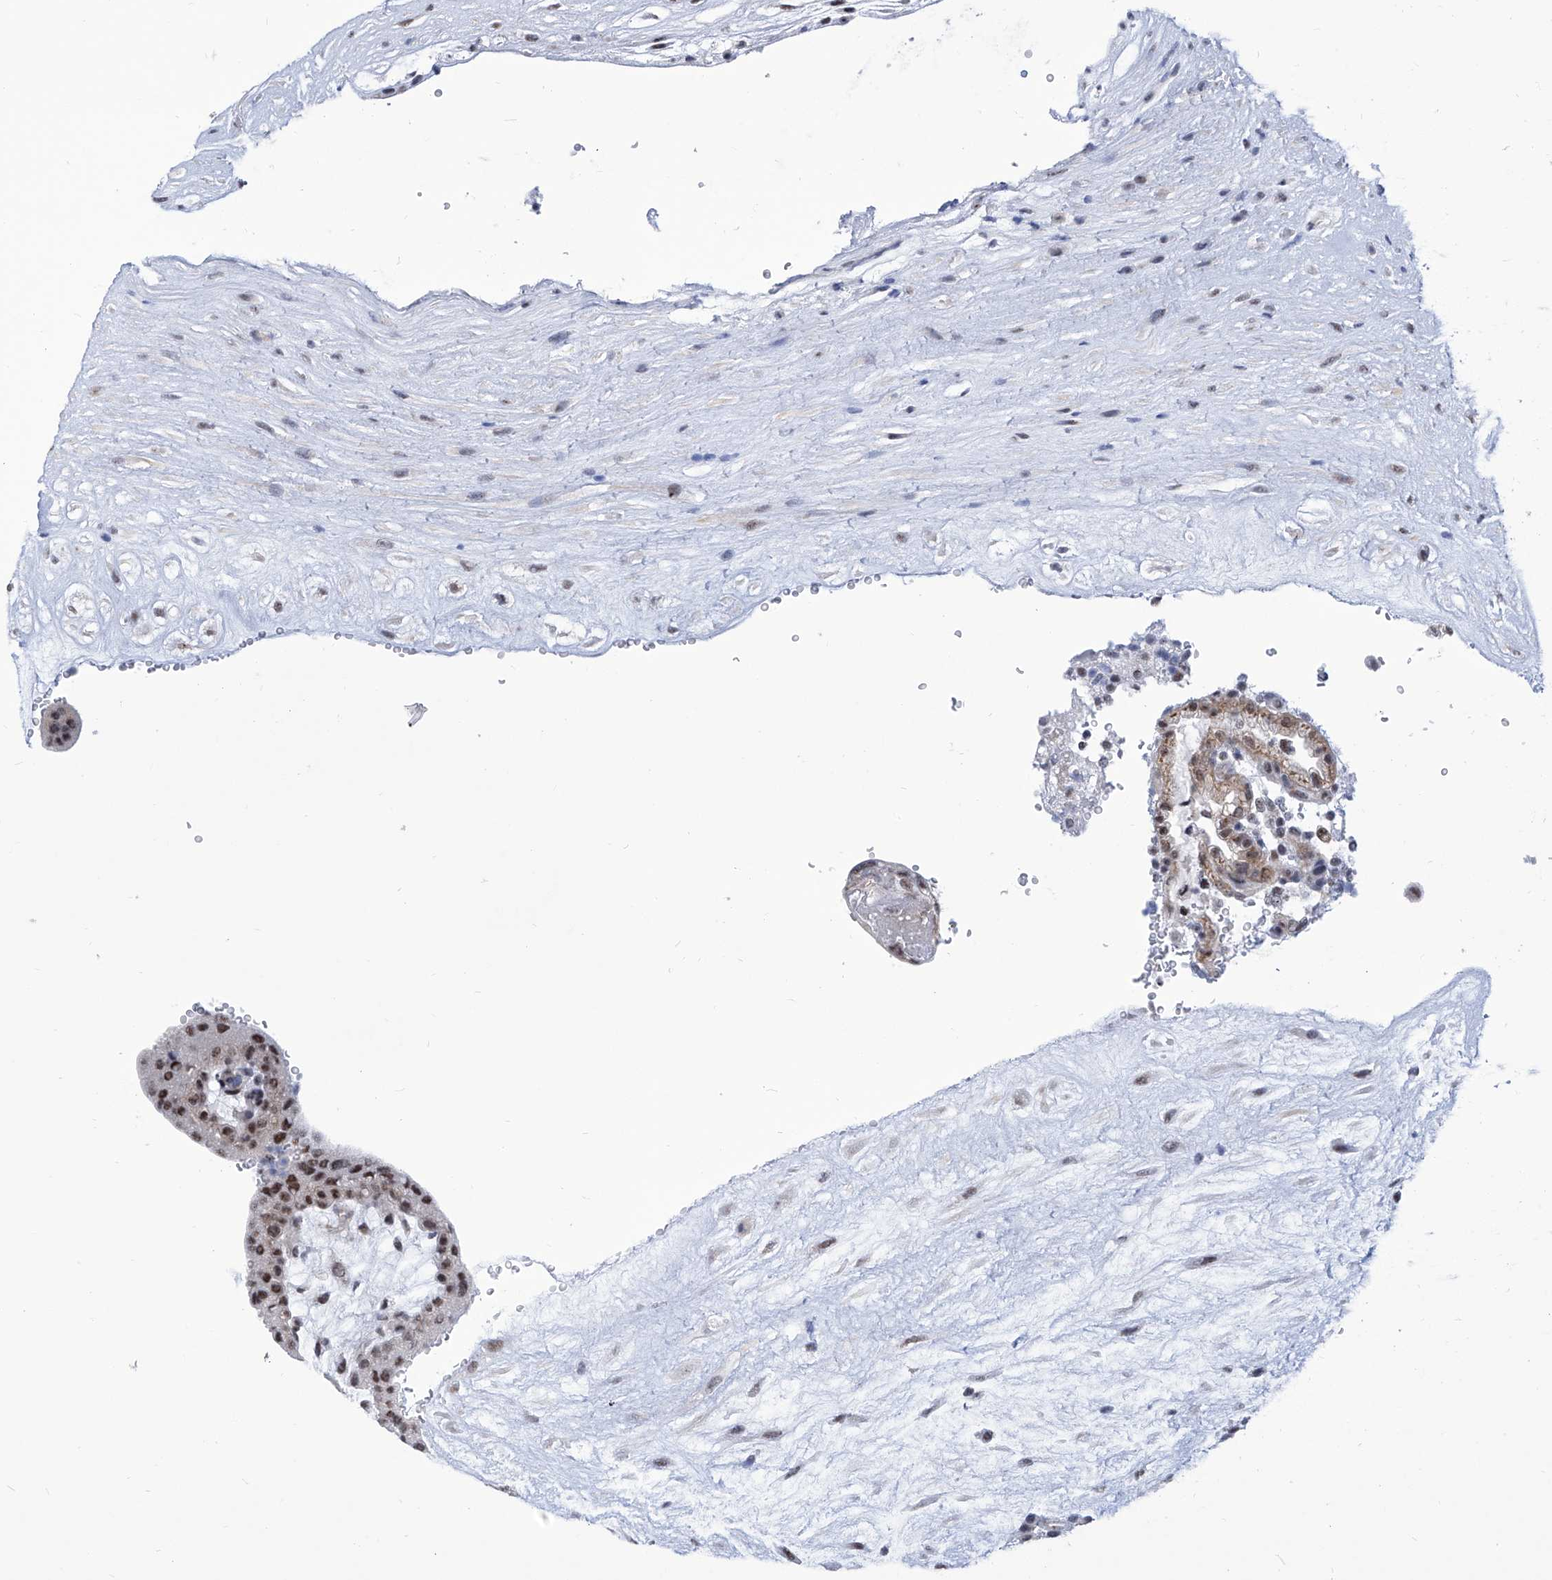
{"staining": {"intensity": "moderate", "quantity": ">75%", "location": "nuclear"}, "tissue": "placenta", "cell_type": "Trophoblastic cells", "image_type": "normal", "snomed": [{"axis": "morphology", "description": "Normal tissue, NOS"}, {"axis": "topography", "description": "Placenta"}], "caption": "Placenta stained with DAB (3,3'-diaminobenzidine) immunohistochemistry (IHC) displays medium levels of moderate nuclear positivity in about >75% of trophoblastic cells. The protein of interest is shown in brown color, while the nuclei are stained blue.", "gene": "SART1", "patient": {"sex": "female", "age": 18}}